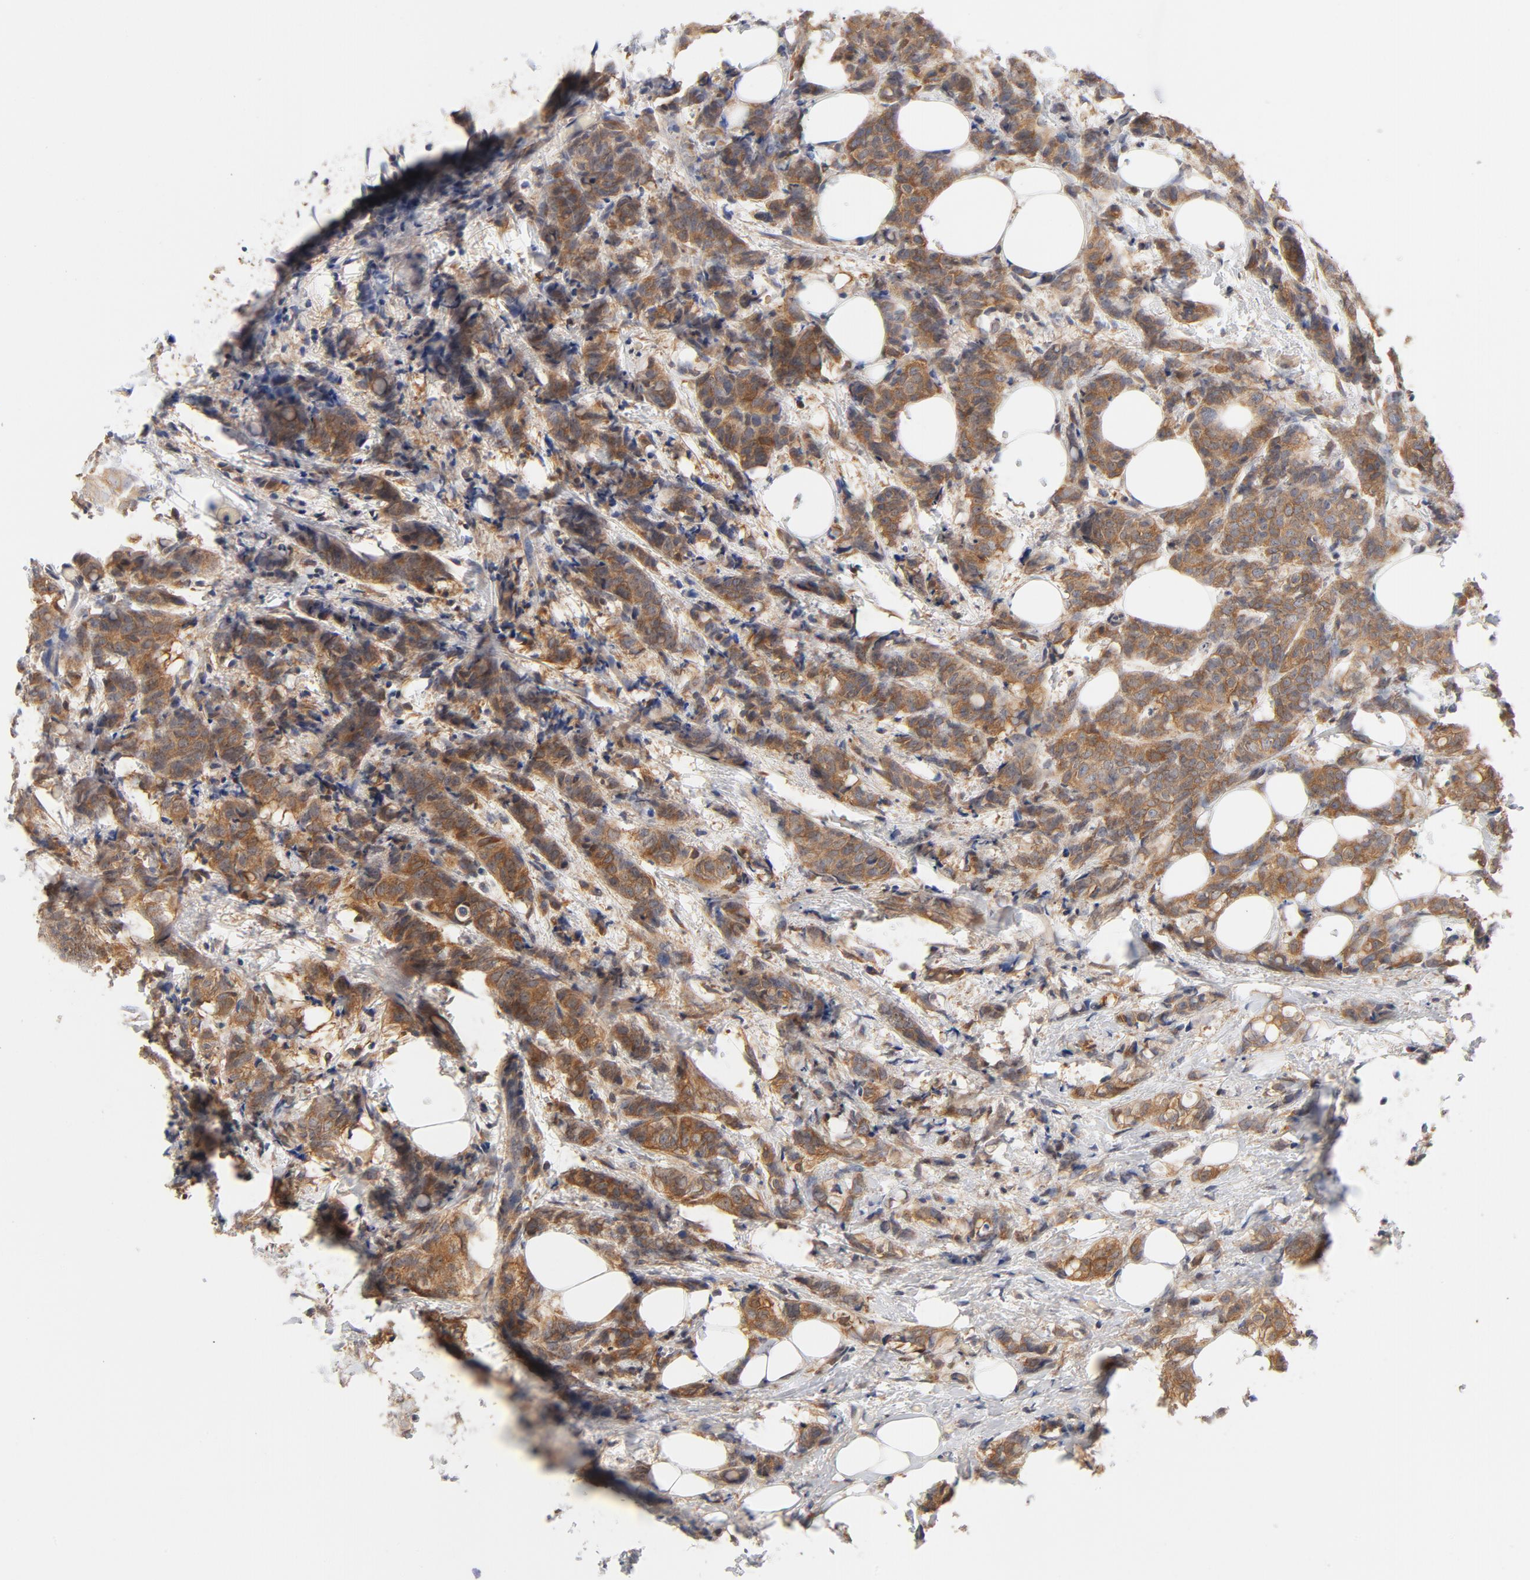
{"staining": {"intensity": "moderate", "quantity": ">75%", "location": "cytoplasmic/membranous"}, "tissue": "breast cancer", "cell_type": "Tumor cells", "image_type": "cancer", "snomed": [{"axis": "morphology", "description": "Lobular carcinoma"}, {"axis": "topography", "description": "Breast"}], "caption": "An immunohistochemistry image of tumor tissue is shown. Protein staining in brown labels moderate cytoplasmic/membranous positivity in lobular carcinoma (breast) within tumor cells.", "gene": "ASMTL", "patient": {"sex": "female", "age": 60}}